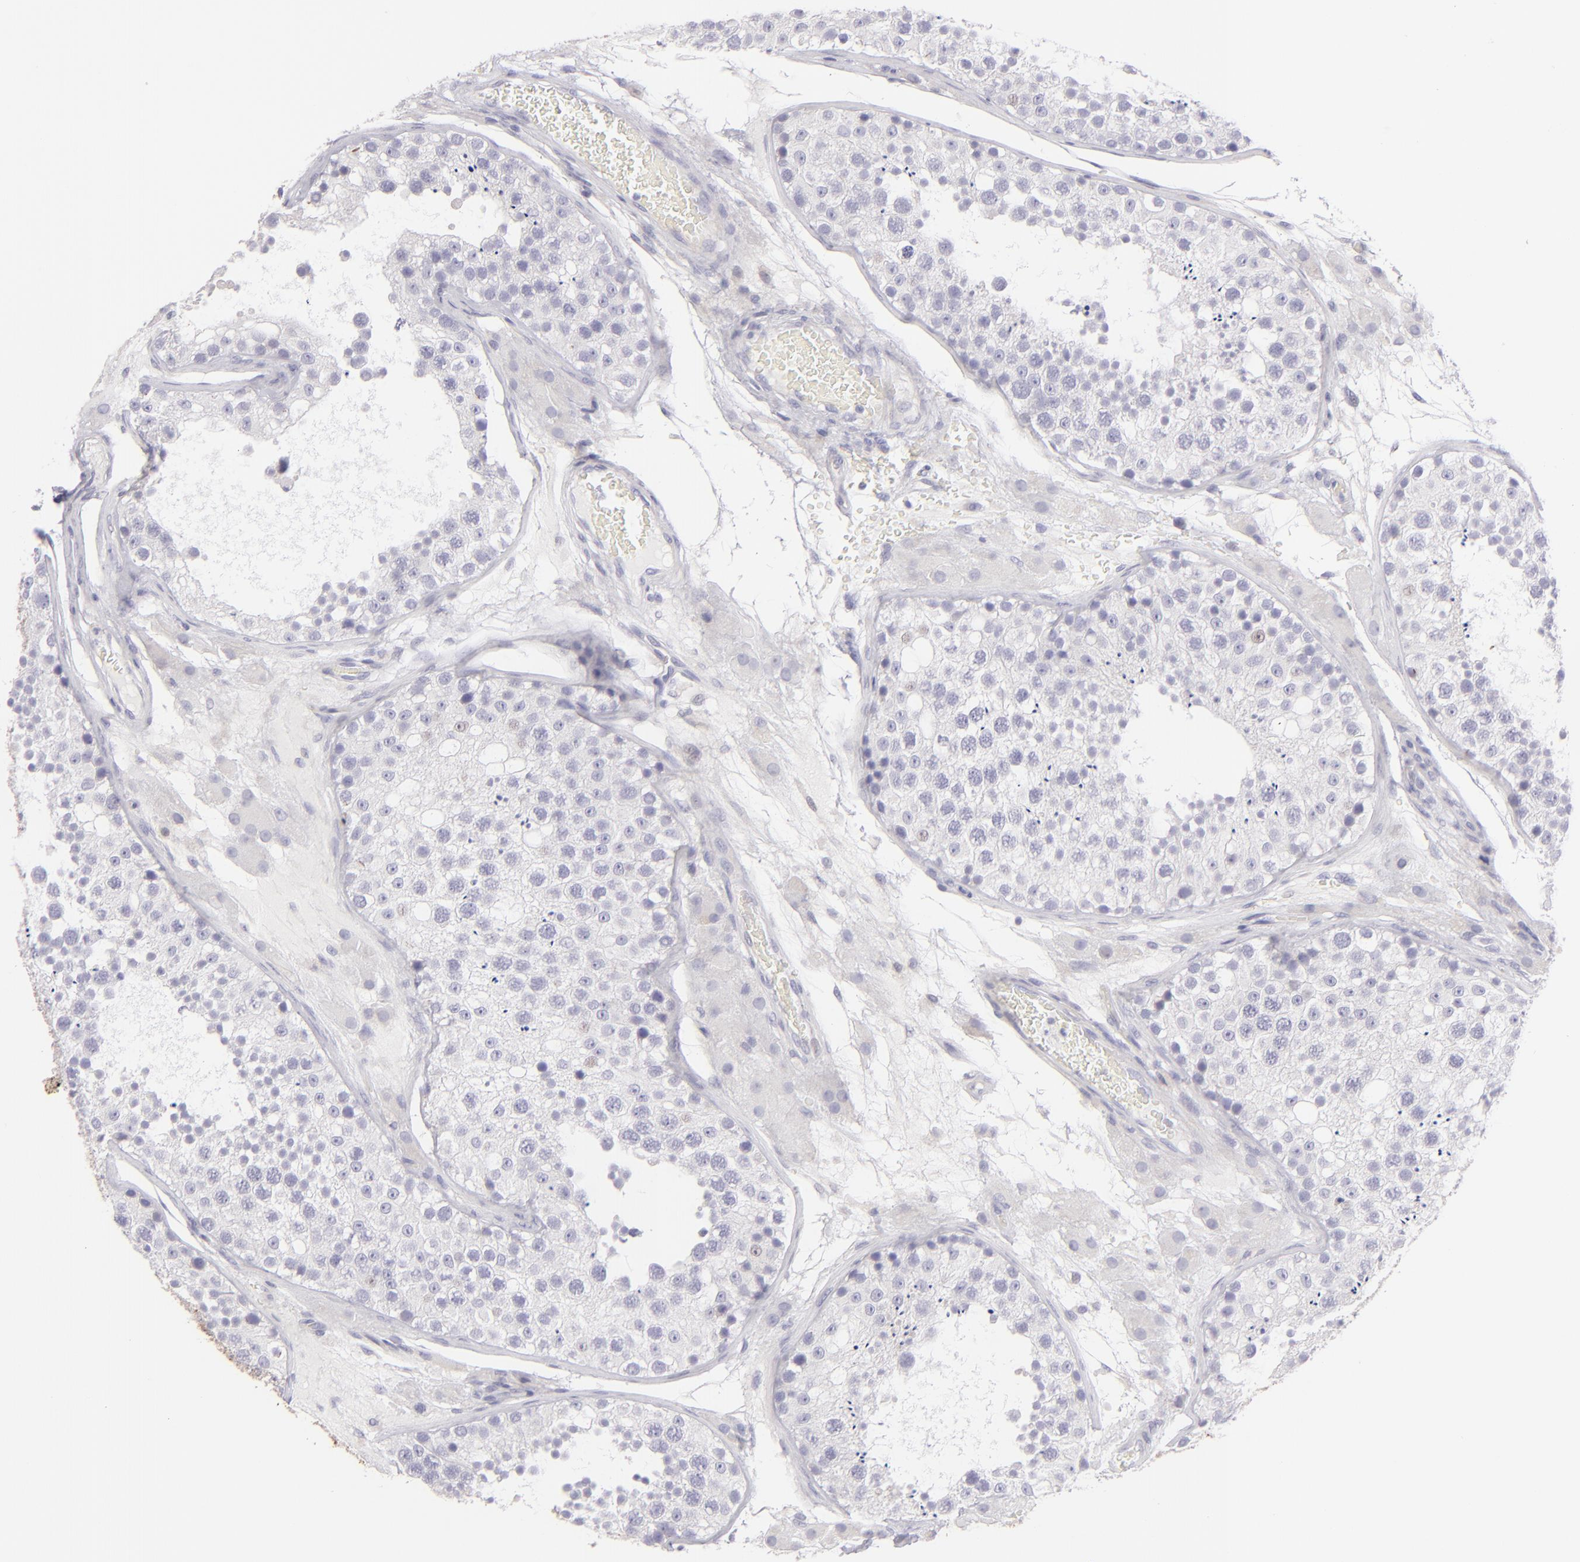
{"staining": {"intensity": "negative", "quantity": "none", "location": "none"}, "tissue": "testis", "cell_type": "Cells in seminiferous ducts", "image_type": "normal", "snomed": [{"axis": "morphology", "description": "Normal tissue, NOS"}, {"axis": "topography", "description": "Testis"}], "caption": "Immunohistochemical staining of unremarkable human testis shows no significant expression in cells in seminiferous ducts.", "gene": "CLDN4", "patient": {"sex": "male", "age": 26}}